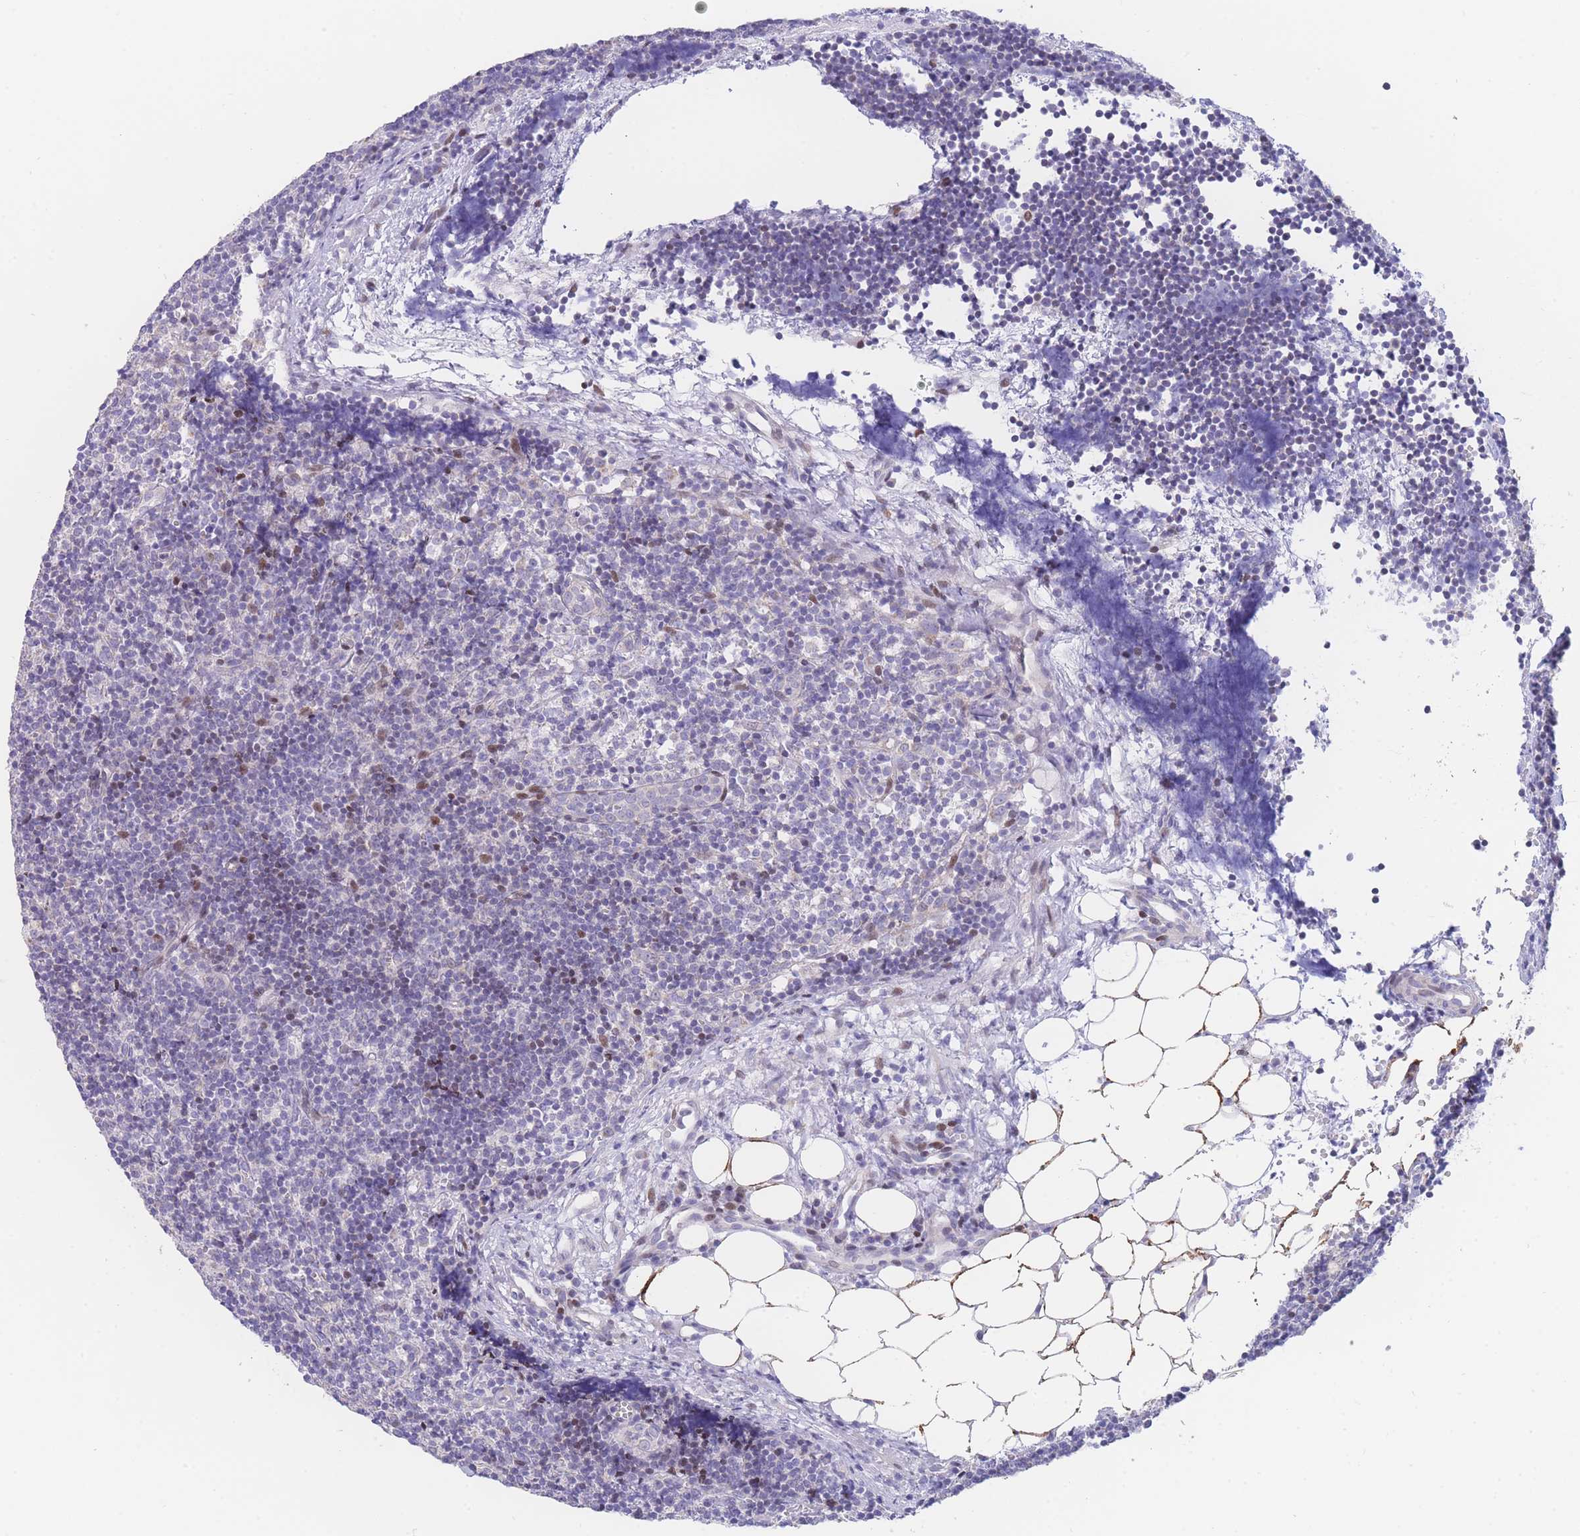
{"staining": {"intensity": "weak", "quantity": "25%-75%", "location": "nuclear"}, "tissue": "lymph node", "cell_type": "Germinal center cells", "image_type": "normal", "snomed": [{"axis": "morphology", "description": "Normal tissue, NOS"}, {"axis": "topography", "description": "Lymph node"}], "caption": "High-magnification brightfield microscopy of benign lymph node stained with DAB (3,3'-diaminobenzidine) (brown) and counterstained with hematoxylin (blue). germinal center cells exhibit weak nuclear positivity is seen in about25%-75% of cells. The protein of interest is shown in brown color, while the nuclei are stained blue.", "gene": "GPAM", "patient": {"sex": "female", "age": 30}}